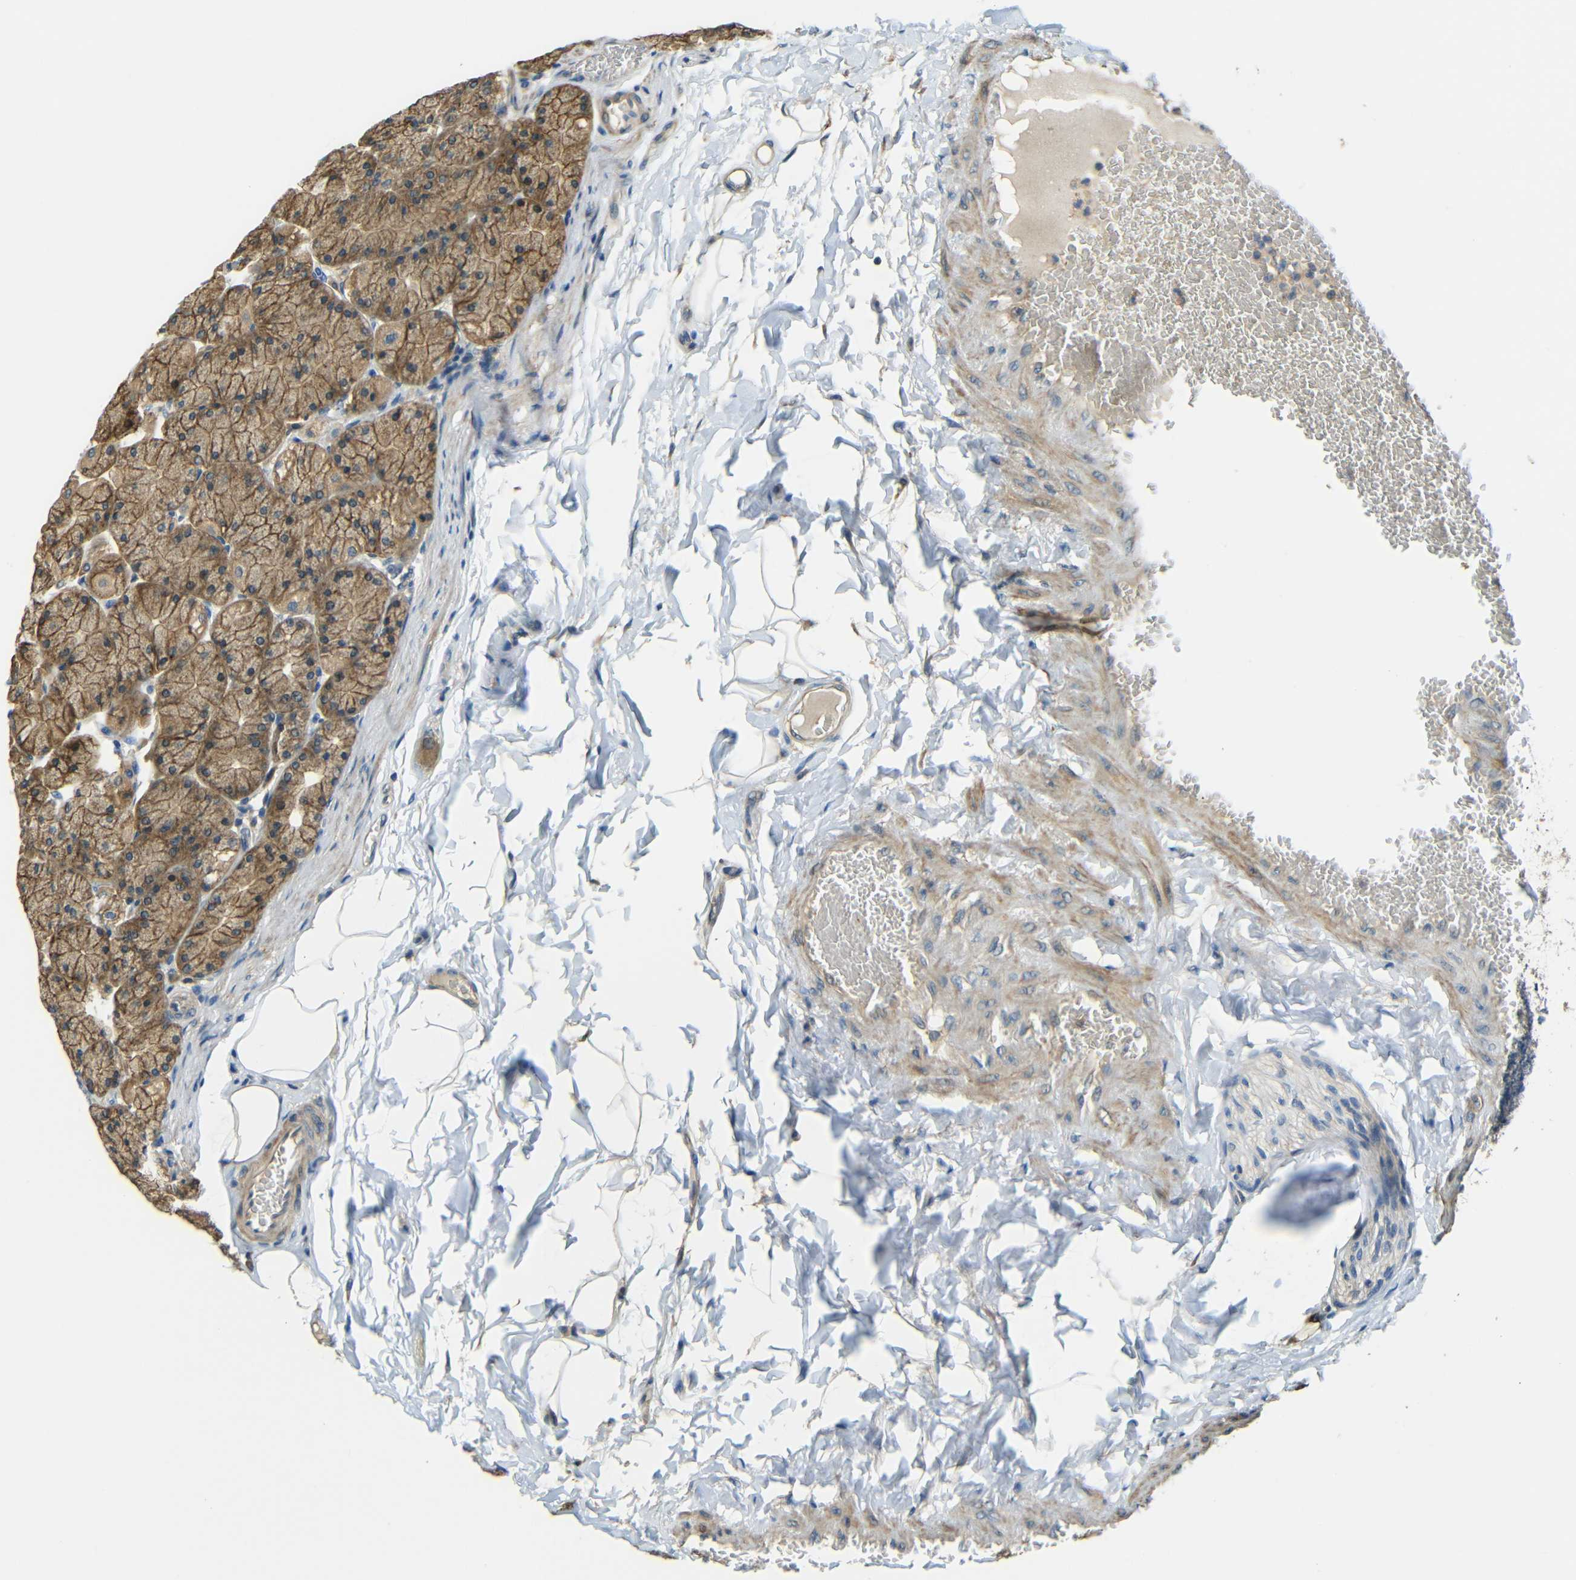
{"staining": {"intensity": "moderate", "quantity": ">75%", "location": "cytoplasmic/membranous"}, "tissue": "stomach", "cell_type": "Glandular cells", "image_type": "normal", "snomed": [{"axis": "morphology", "description": "Normal tissue, NOS"}, {"axis": "topography", "description": "Stomach, upper"}], "caption": "About >75% of glandular cells in unremarkable stomach show moderate cytoplasmic/membranous protein staining as visualized by brown immunohistochemical staining.", "gene": "FNDC3A", "patient": {"sex": "female", "age": 56}}